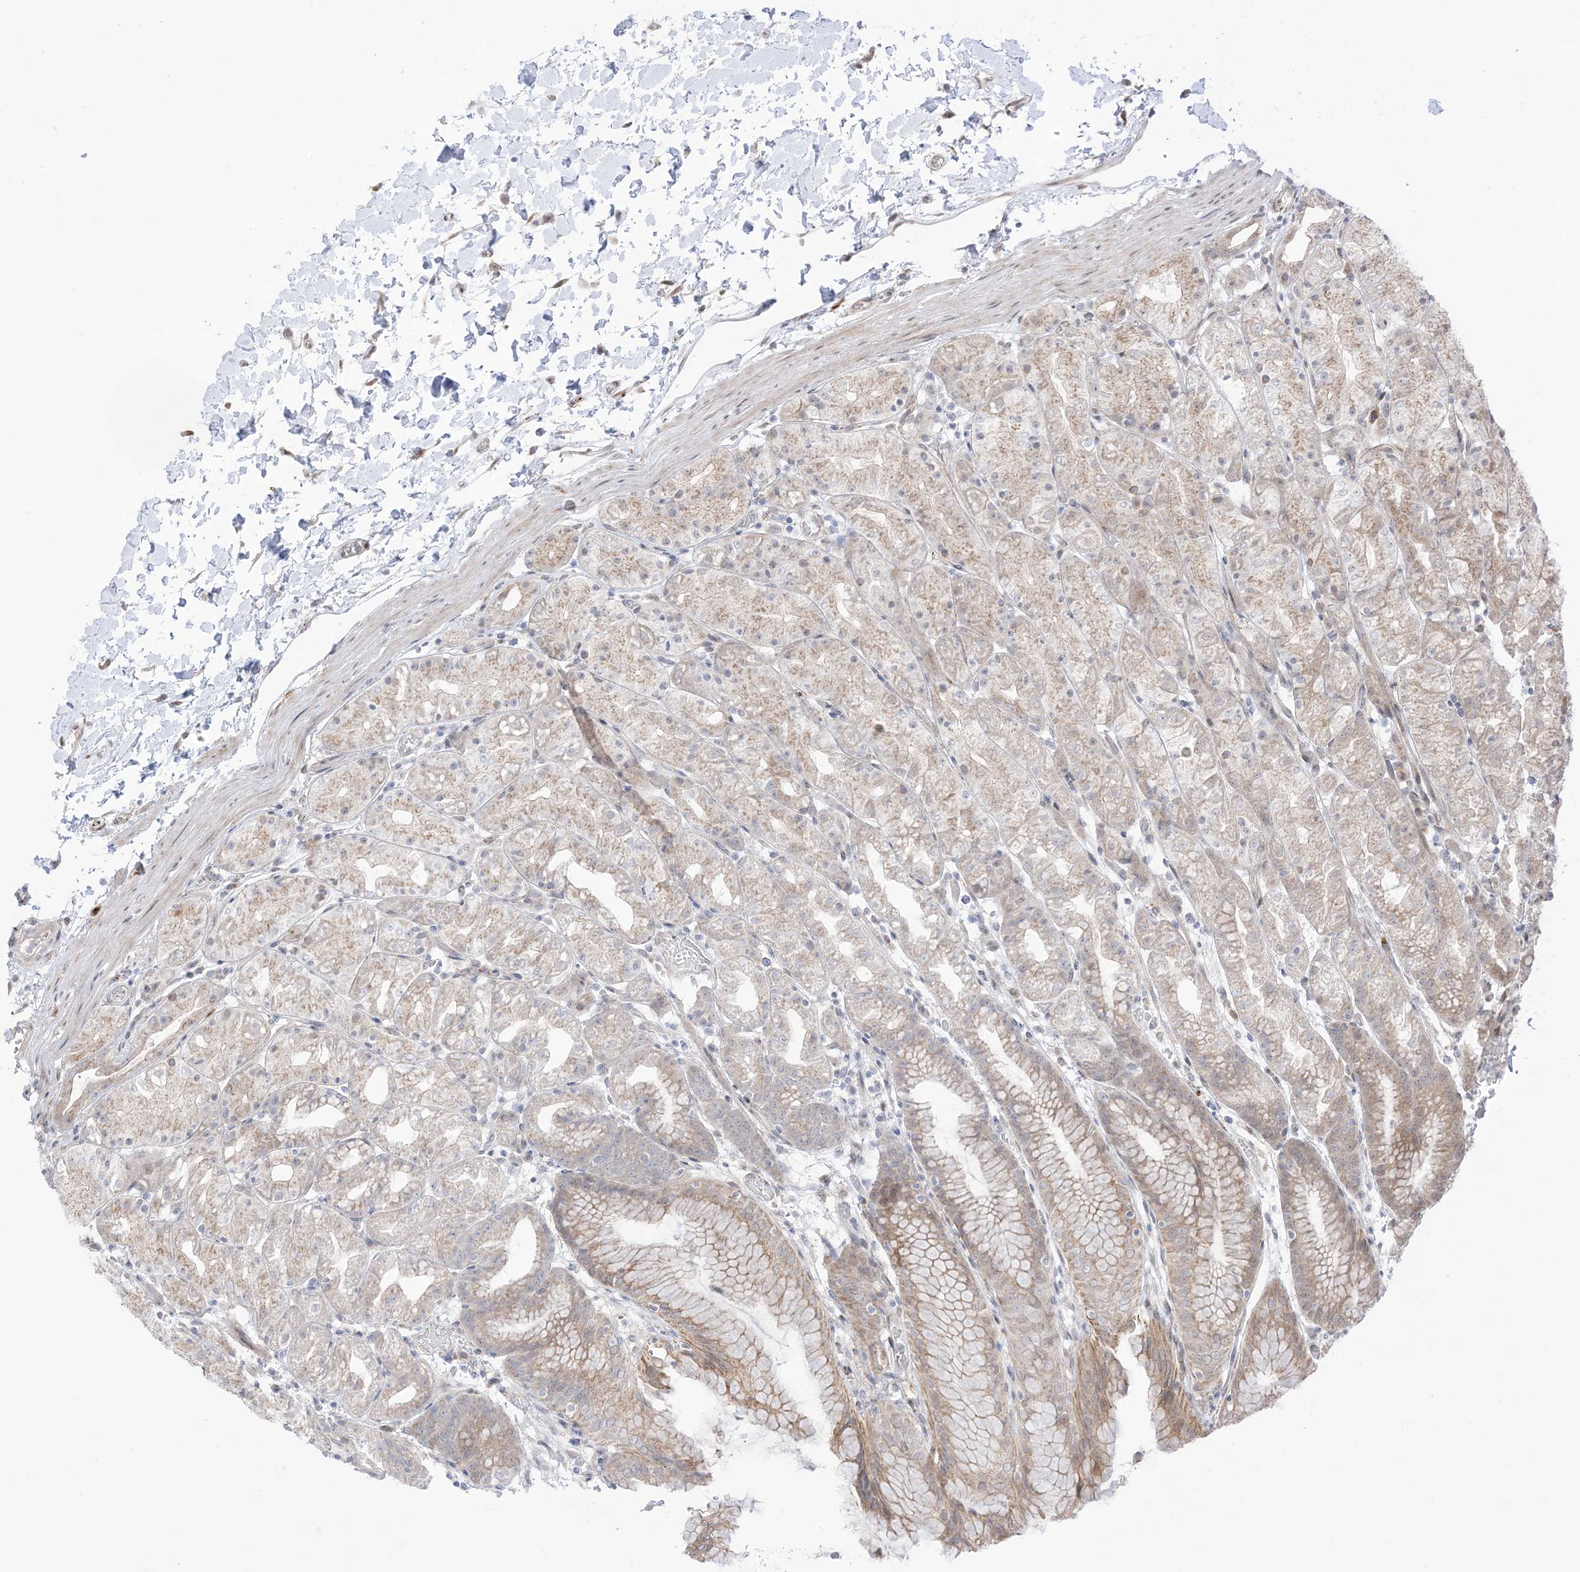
{"staining": {"intensity": "strong", "quantity": "<25%", "location": "cytoplasmic/membranous,nuclear"}, "tissue": "stomach", "cell_type": "Glandular cells", "image_type": "normal", "snomed": [{"axis": "morphology", "description": "Normal tissue, NOS"}, {"axis": "topography", "description": "Stomach, upper"}], "caption": "DAB immunohistochemical staining of benign human stomach shows strong cytoplasmic/membranous,nuclear protein expression in about <25% of glandular cells.", "gene": "UBE2E2", "patient": {"sex": "male", "age": 48}}